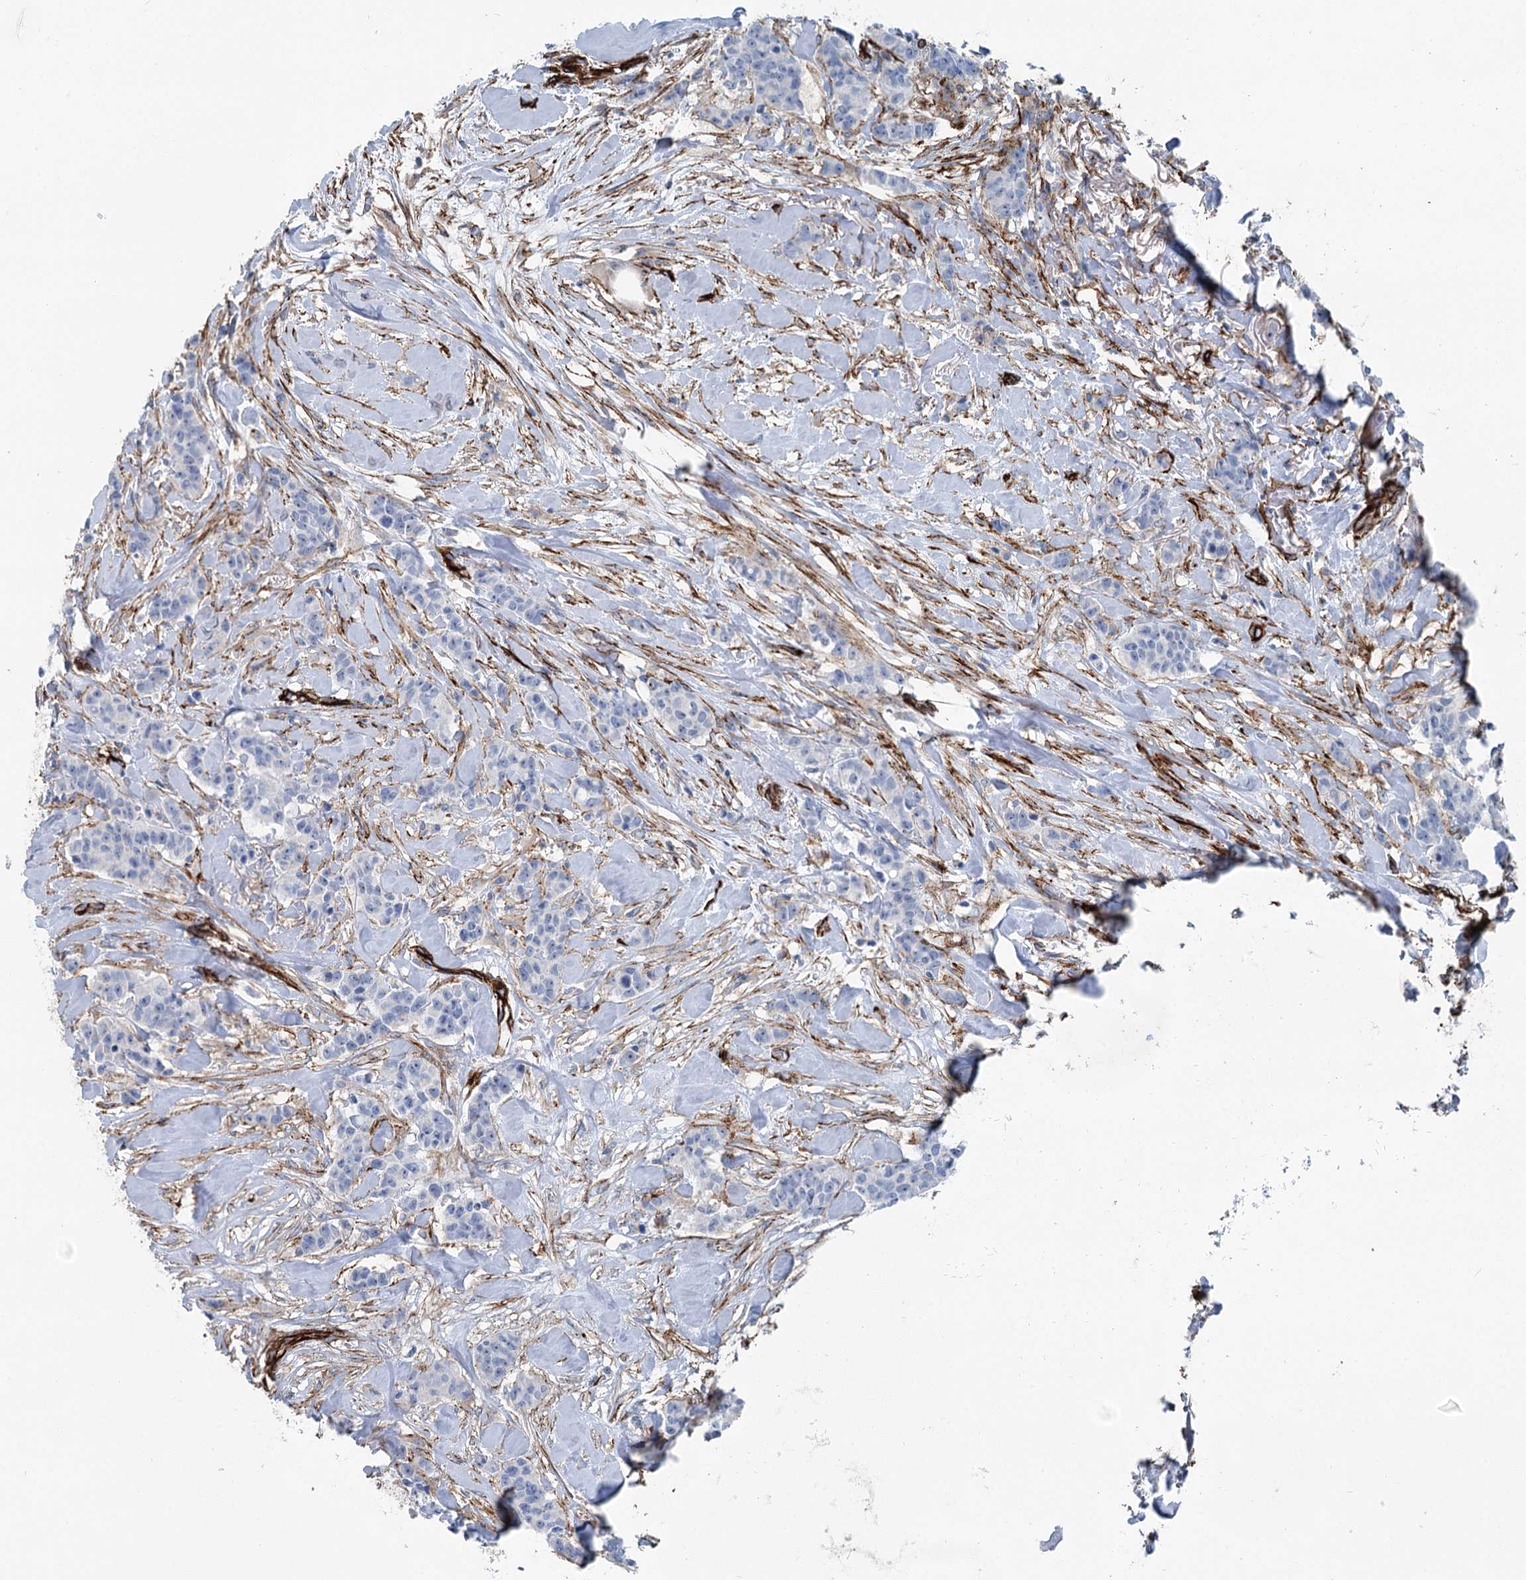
{"staining": {"intensity": "negative", "quantity": "none", "location": "none"}, "tissue": "breast cancer", "cell_type": "Tumor cells", "image_type": "cancer", "snomed": [{"axis": "morphology", "description": "Duct carcinoma"}, {"axis": "topography", "description": "Breast"}], "caption": "A high-resolution histopathology image shows IHC staining of breast cancer, which reveals no significant expression in tumor cells.", "gene": "IQSEC1", "patient": {"sex": "female", "age": 40}}